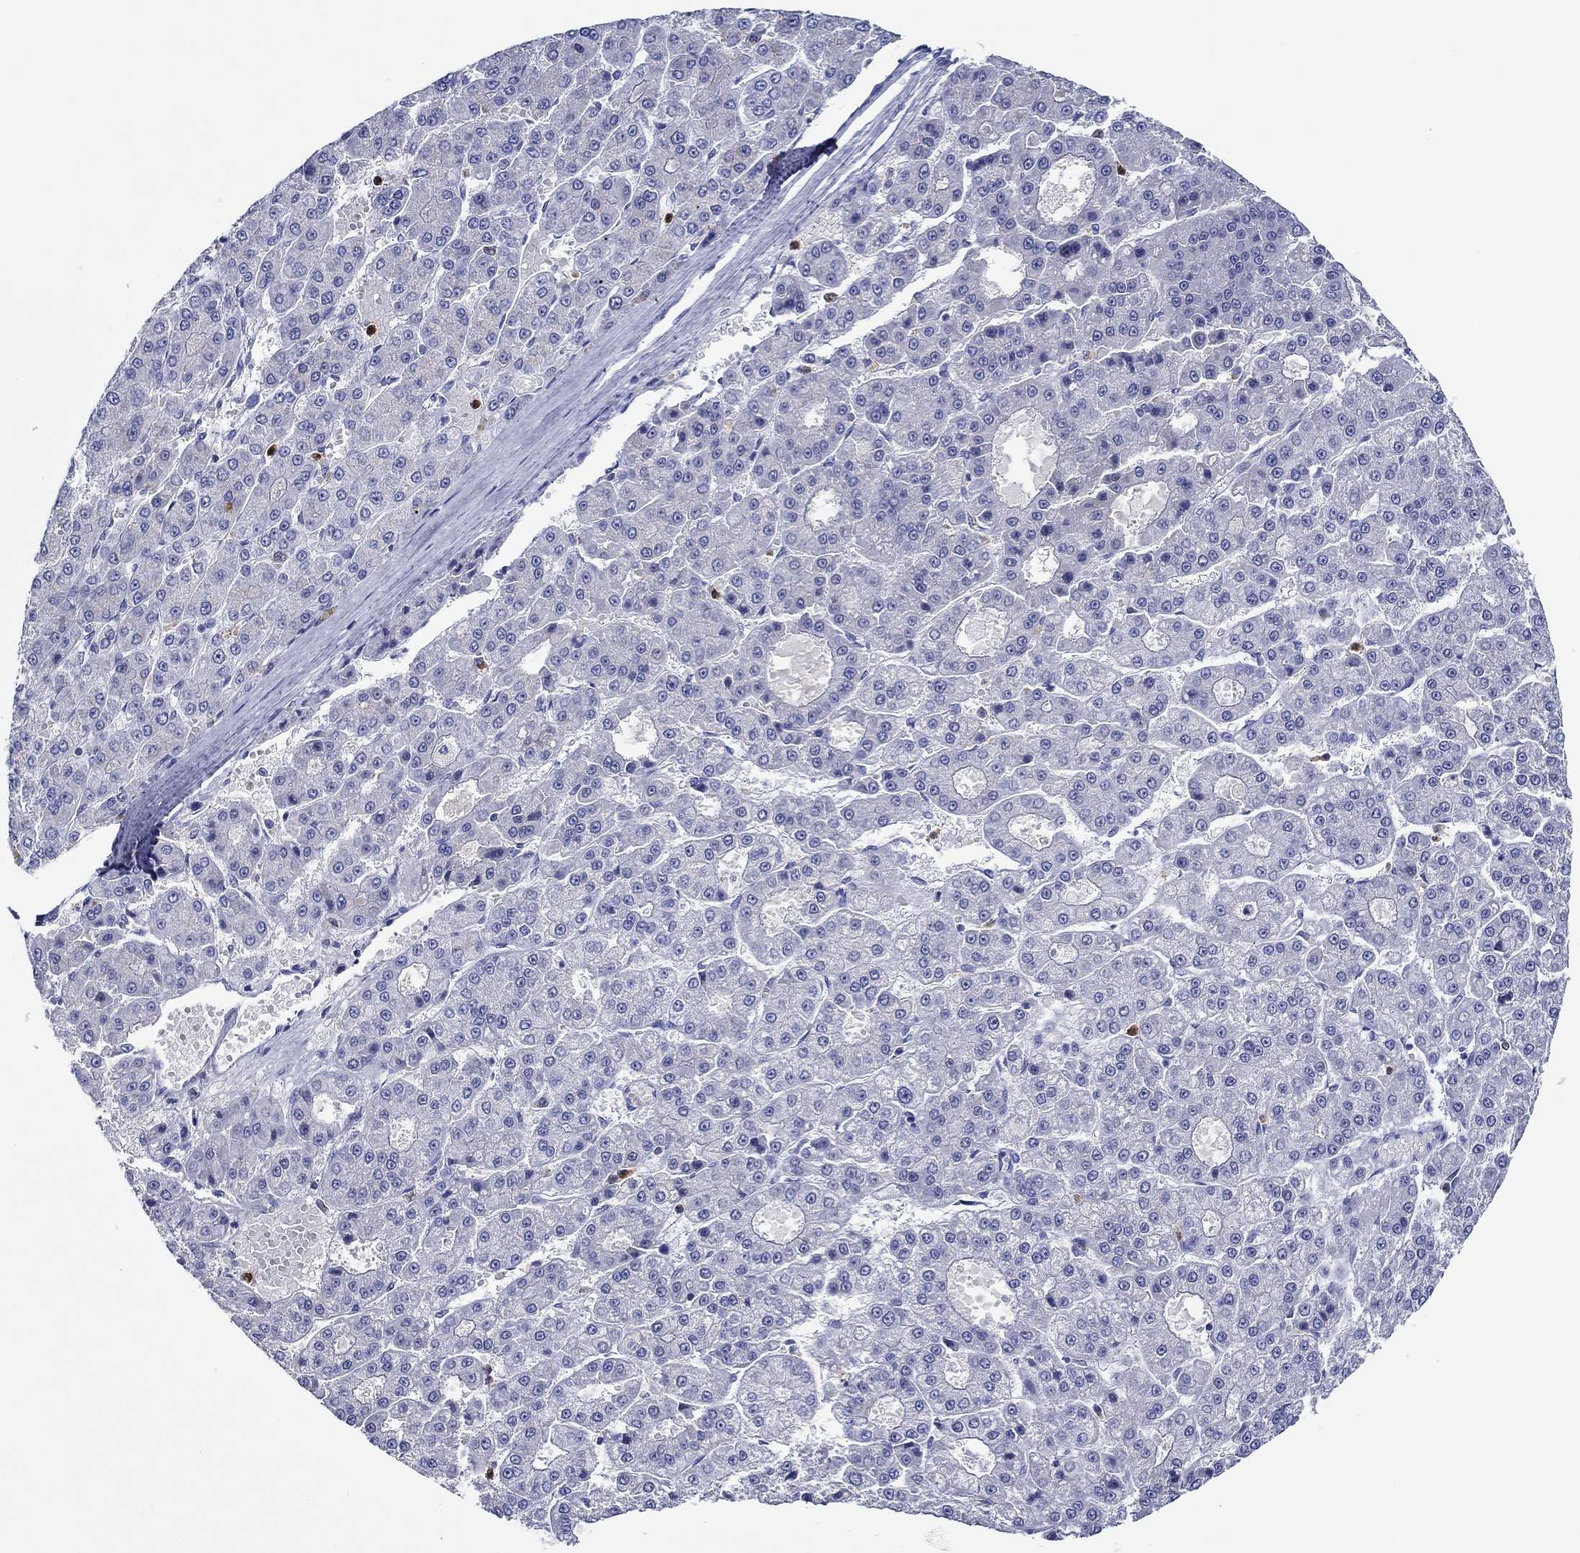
{"staining": {"intensity": "negative", "quantity": "none", "location": "none"}, "tissue": "liver cancer", "cell_type": "Tumor cells", "image_type": "cancer", "snomed": [{"axis": "morphology", "description": "Carcinoma, Hepatocellular, NOS"}, {"axis": "topography", "description": "Liver"}], "caption": "Tumor cells are negative for protein expression in human hepatocellular carcinoma (liver).", "gene": "EPX", "patient": {"sex": "male", "age": 70}}